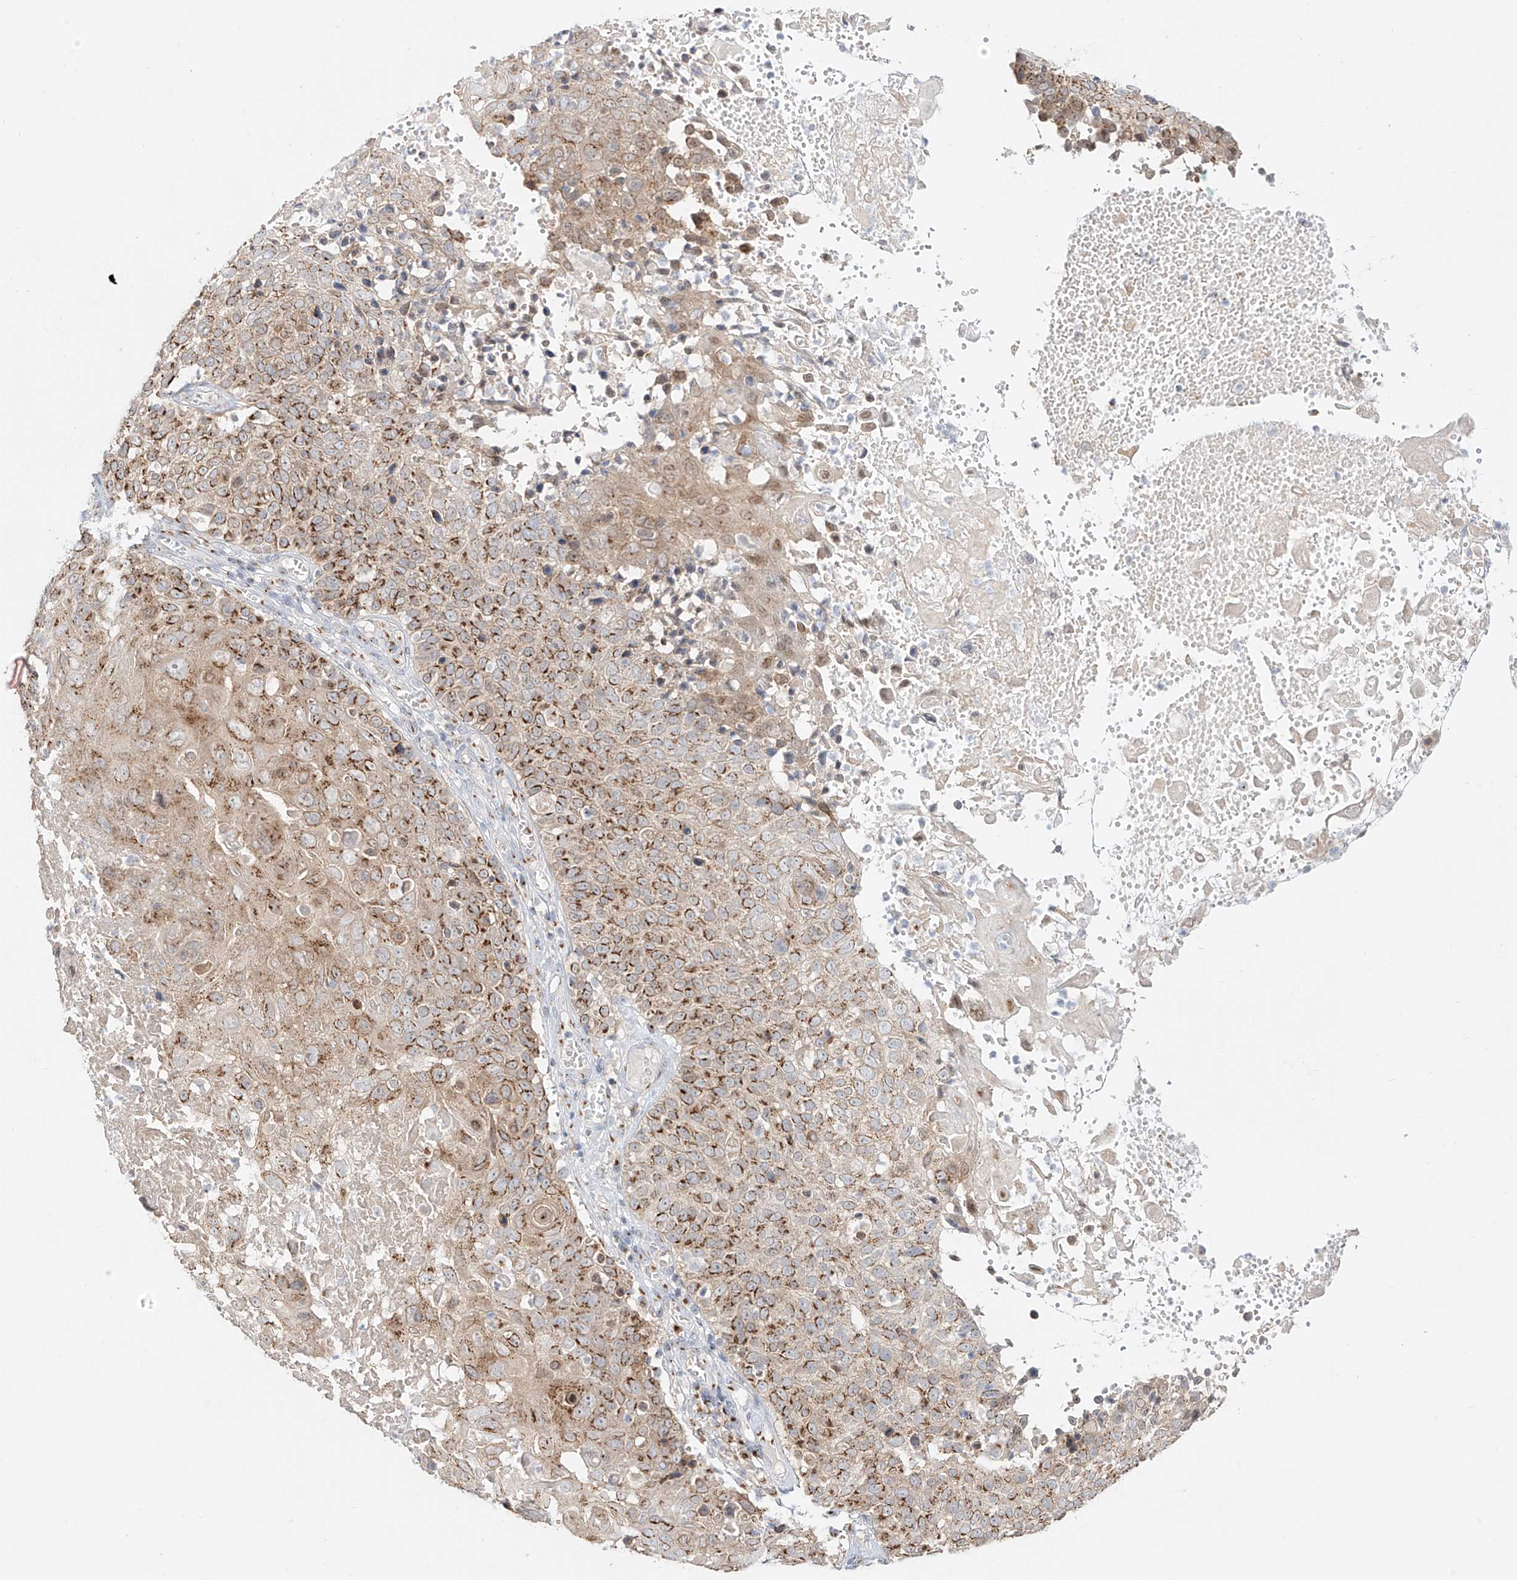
{"staining": {"intensity": "moderate", "quantity": ">75%", "location": "cytoplasmic/membranous"}, "tissue": "cervical cancer", "cell_type": "Tumor cells", "image_type": "cancer", "snomed": [{"axis": "morphology", "description": "Squamous cell carcinoma, NOS"}, {"axis": "topography", "description": "Cervix"}], "caption": "Immunohistochemical staining of human cervical cancer exhibits medium levels of moderate cytoplasmic/membranous protein positivity in about >75% of tumor cells.", "gene": "BSDC1", "patient": {"sex": "female", "age": 74}}